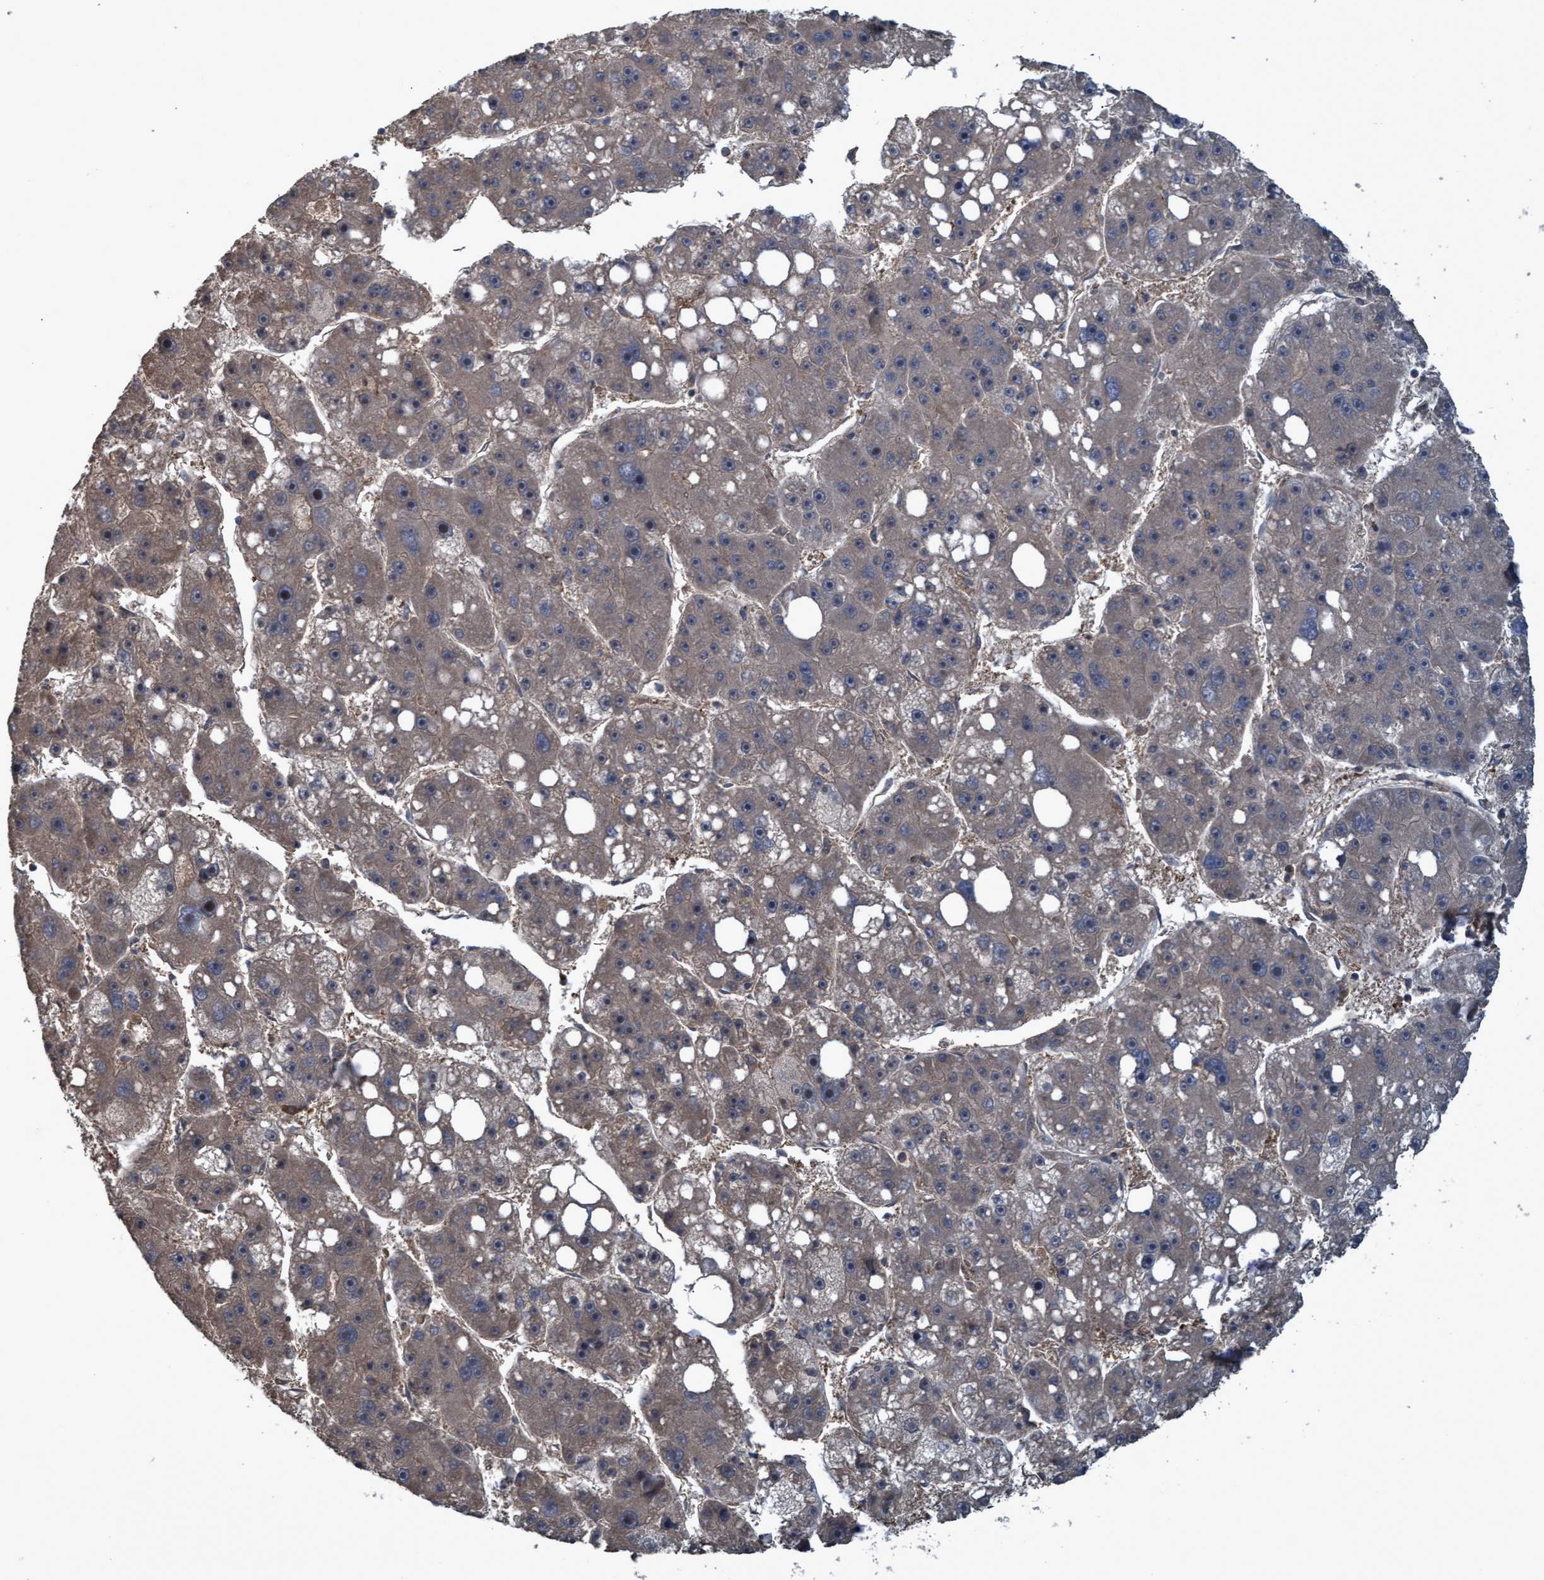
{"staining": {"intensity": "weak", "quantity": "25%-75%", "location": "cytoplasmic/membranous"}, "tissue": "liver cancer", "cell_type": "Tumor cells", "image_type": "cancer", "snomed": [{"axis": "morphology", "description": "Carcinoma, Hepatocellular, NOS"}, {"axis": "topography", "description": "Liver"}], "caption": "Hepatocellular carcinoma (liver) was stained to show a protein in brown. There is low levels of weak cytoplasmic/membranous expression in approximately 25%-75% of tumor cells.", "gene": "GGT6", "patient": {"sex": "female", "age": 61}}